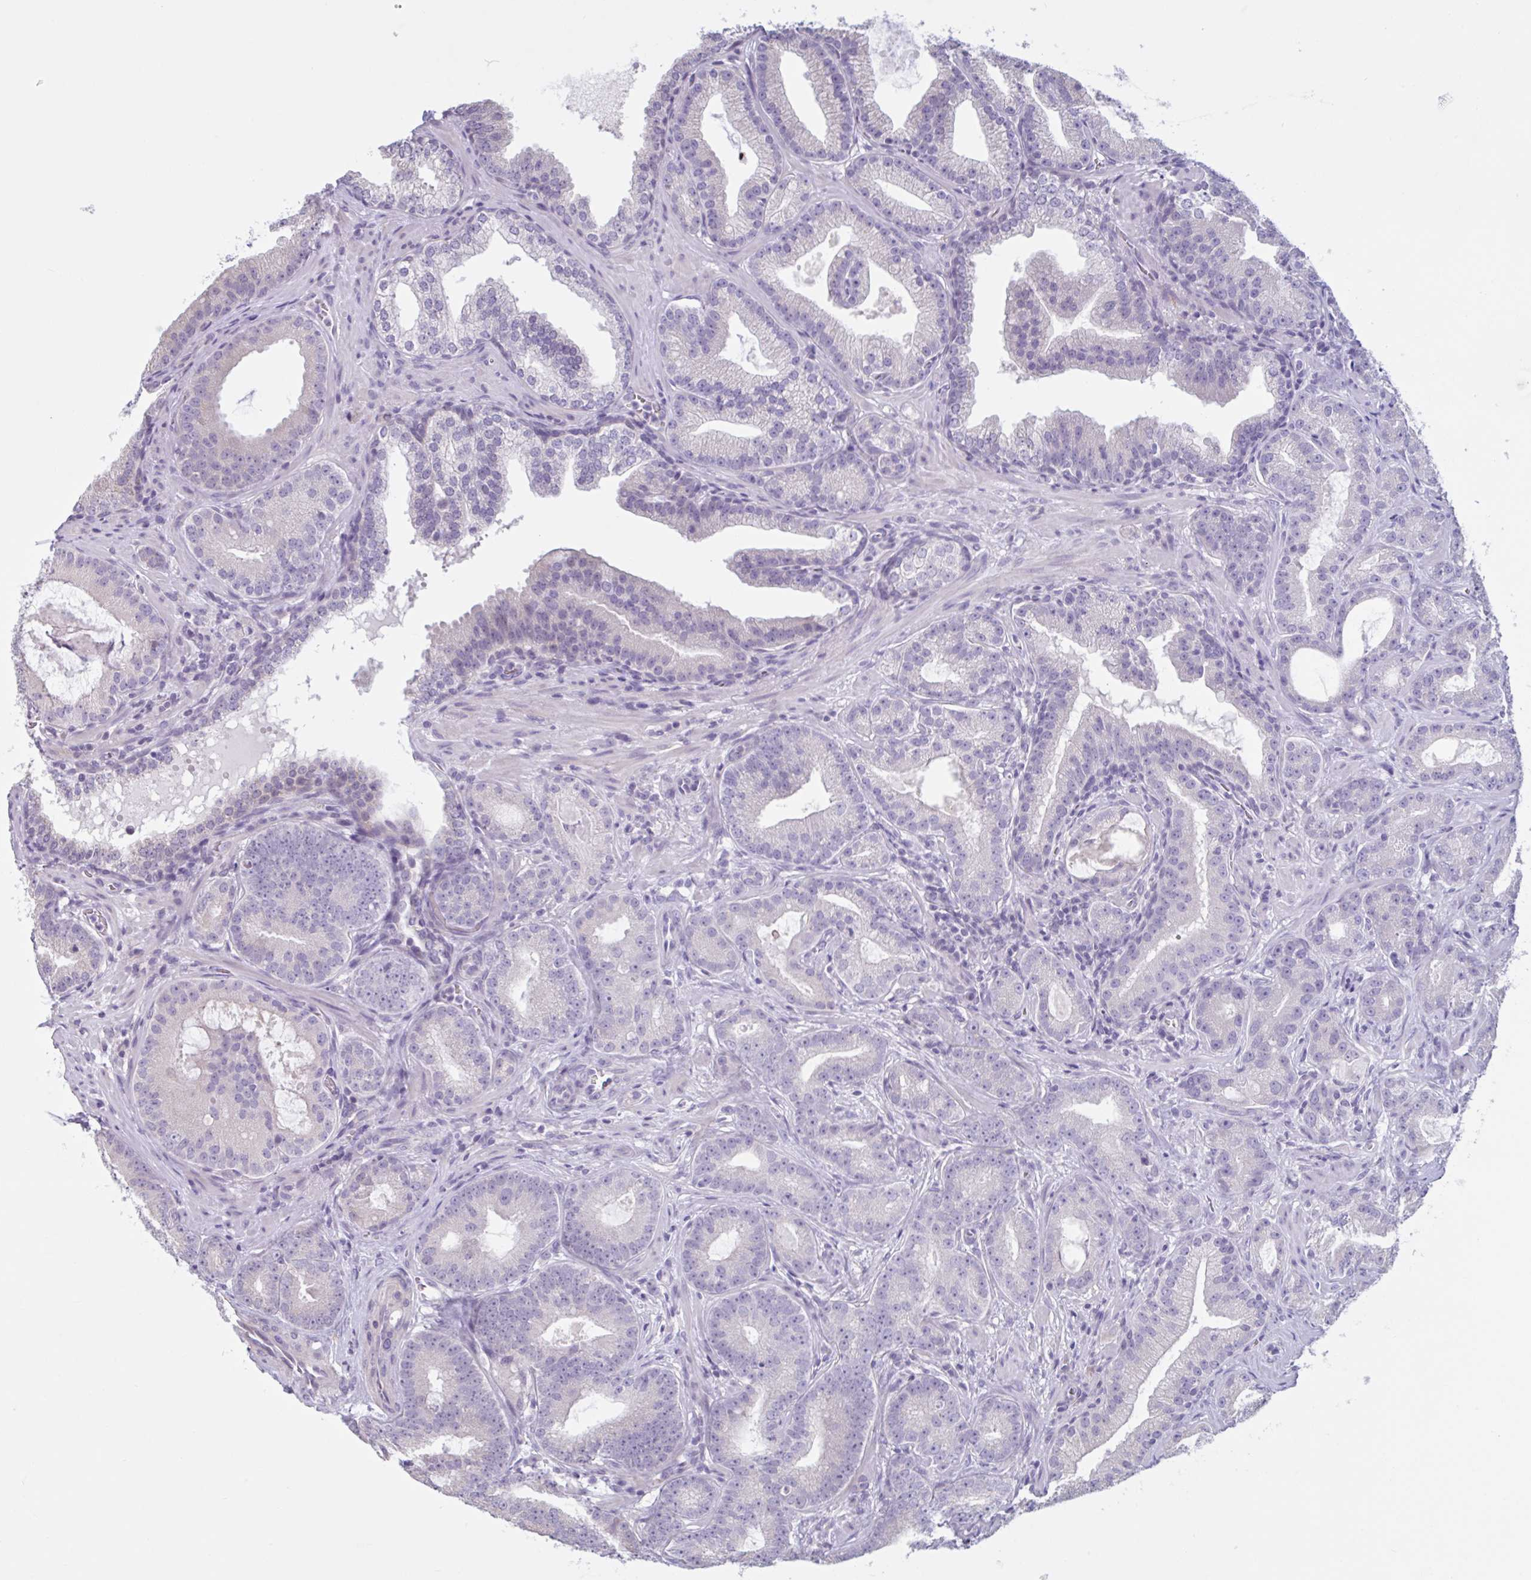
{"staining": {"intensity": "negative", "quantity": "none", "location": "none"}, "tissue": "prostate cancer", "cell_type": "Tumor cells", "image_type": "cancer", "snomed": [{"axis": "morphology", "description": "Adenocarcinoma, High grade"}, {"axis": "topography", "description": "Prostate"}], "caption": "An immunohistochemistry photomicrograph of adenocarcinoma (high-grade) (prostate) is shown. There is no staining in tumor cells of adenocarcinoma (high-grade) (prostate).", "gene": "CDH19", "patient": {"sex": "male", "age": 65}}